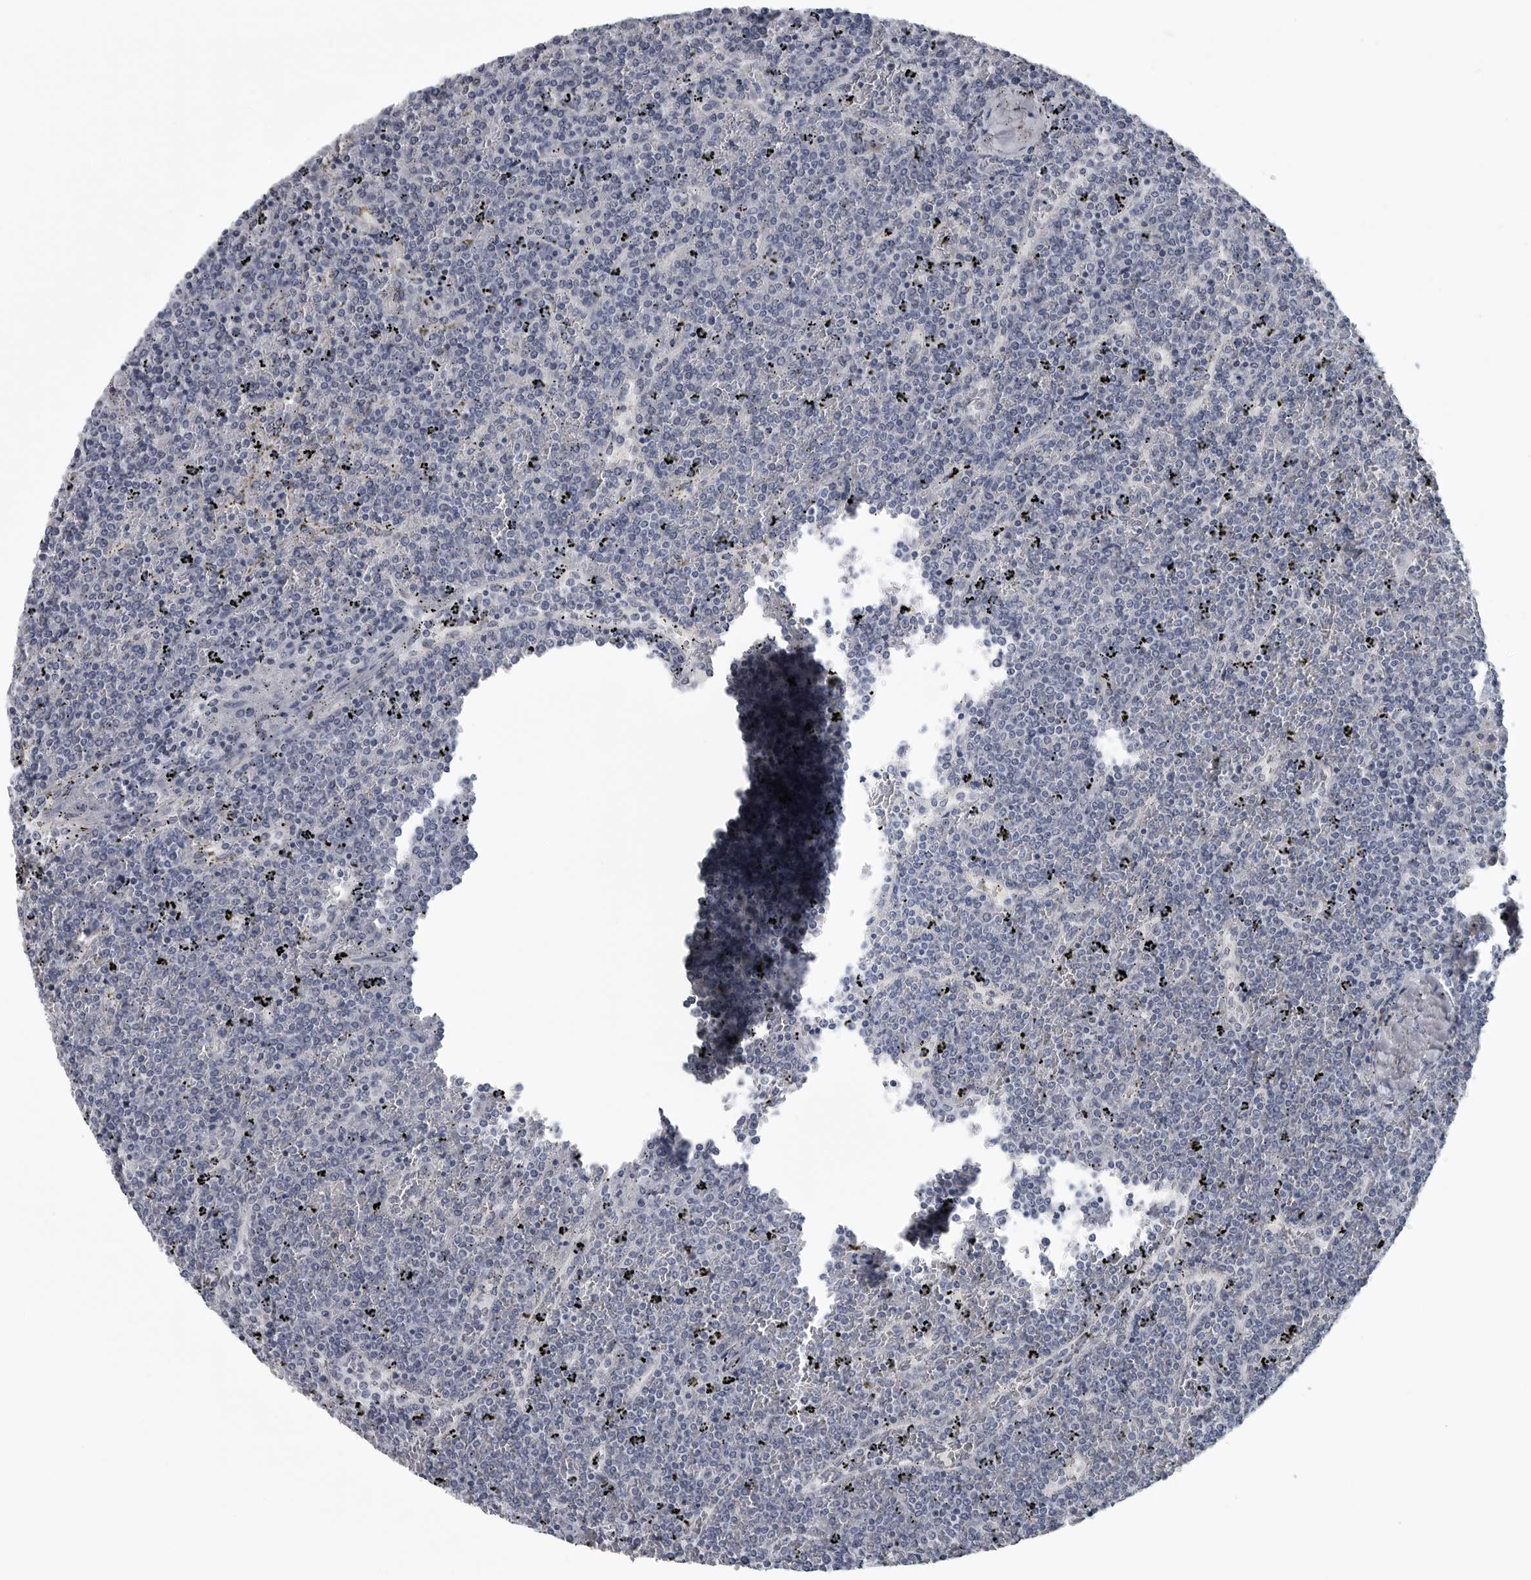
{"staining": {"intensity": "negative", "quantity": "none", "location": "none"}, "tissue": "lymphoma", "cell_type": "Tumor cells", "image_type": "cancer", "snomed": [{"axis": "morphology", "description": "Malignant lymphoma, non-Hodgkin's type, Low grade"}, {"axis": "topography", "description": "Spleen"}], "caption": "There is no significant positivity in tumor cells of lymphoma.", "gene": "MYOC", "patient": {"sex": "female", "age": 19}}